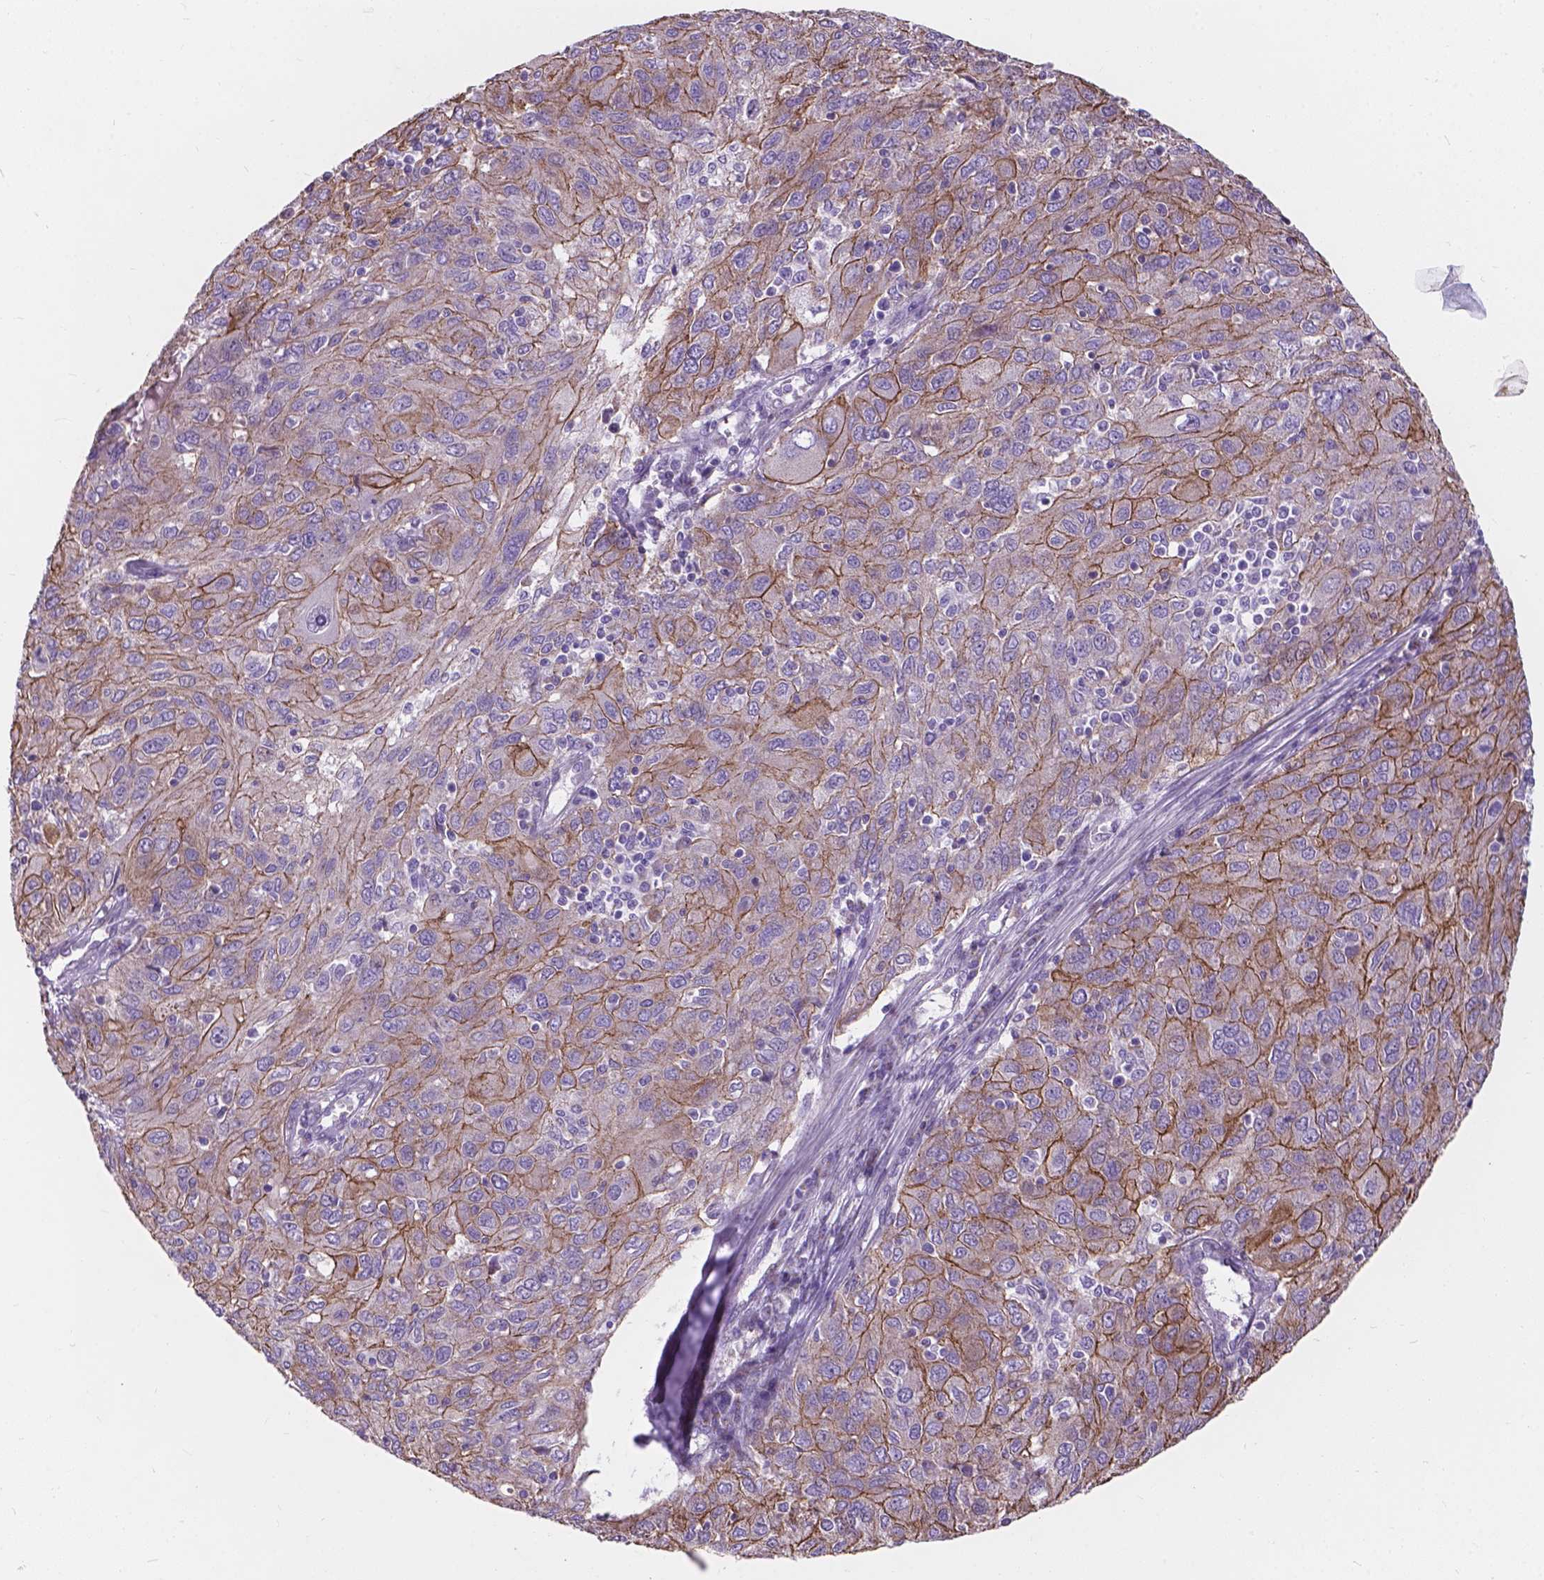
{"staining": {"intensity": "moderate", "quantity": "<25%", "location": "cytoplasmic/membranous"}, "tissue": "ovarian cancer", "cell_type": "Tumor cells", "image_type": "cancer", "snomed": [{"axis": "morphology", "description": "Carcinoma, endometroid"}, {"axis": "topography", "description": "Ovary"}], "caption": "A brown stain labels moderate cytoplasmic/membranous positivity of a protein in ovarian endometroid carcinoma tumor cells. (IHC, brightfield microscopy, high magnification).", "gene": "MYH14", "patient": {"sex": "female", "age": 50}}